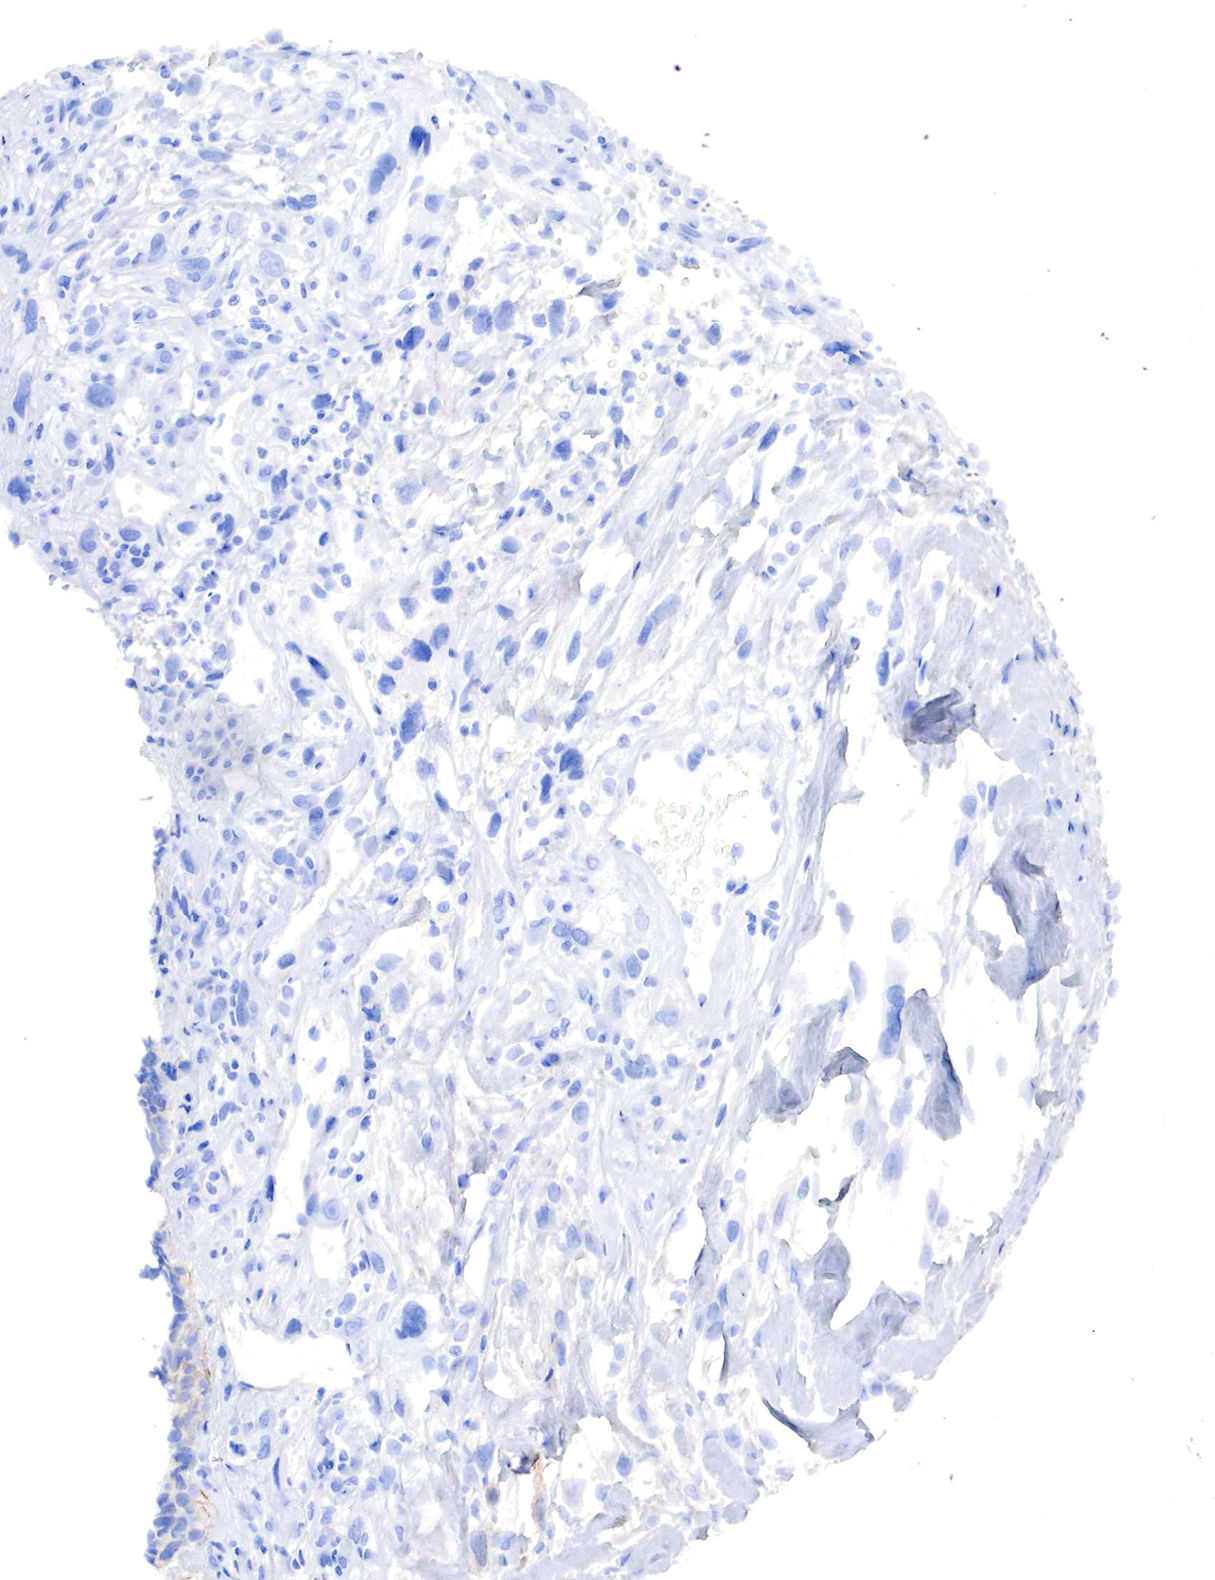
{"staining": {"intensity": "negative", "quantity": "none", "location": "none"}, "tissue": "breast cancer", "cell_type": "Tumor cells", "image_type": "cancer", "snomed": [{"axis": "morphology", "description": "Neoplasm, malignant, NOS"}, {"axis": "topography", "description": "Breast"}], "caption": "High power microscopy photomicrograph of an immunohistochemistry photomicrograph of breast cancer, revealing no significant positivity in tumor cells.", "gene": "TPM1", "patient": {"sex": "female", "age": 50}}